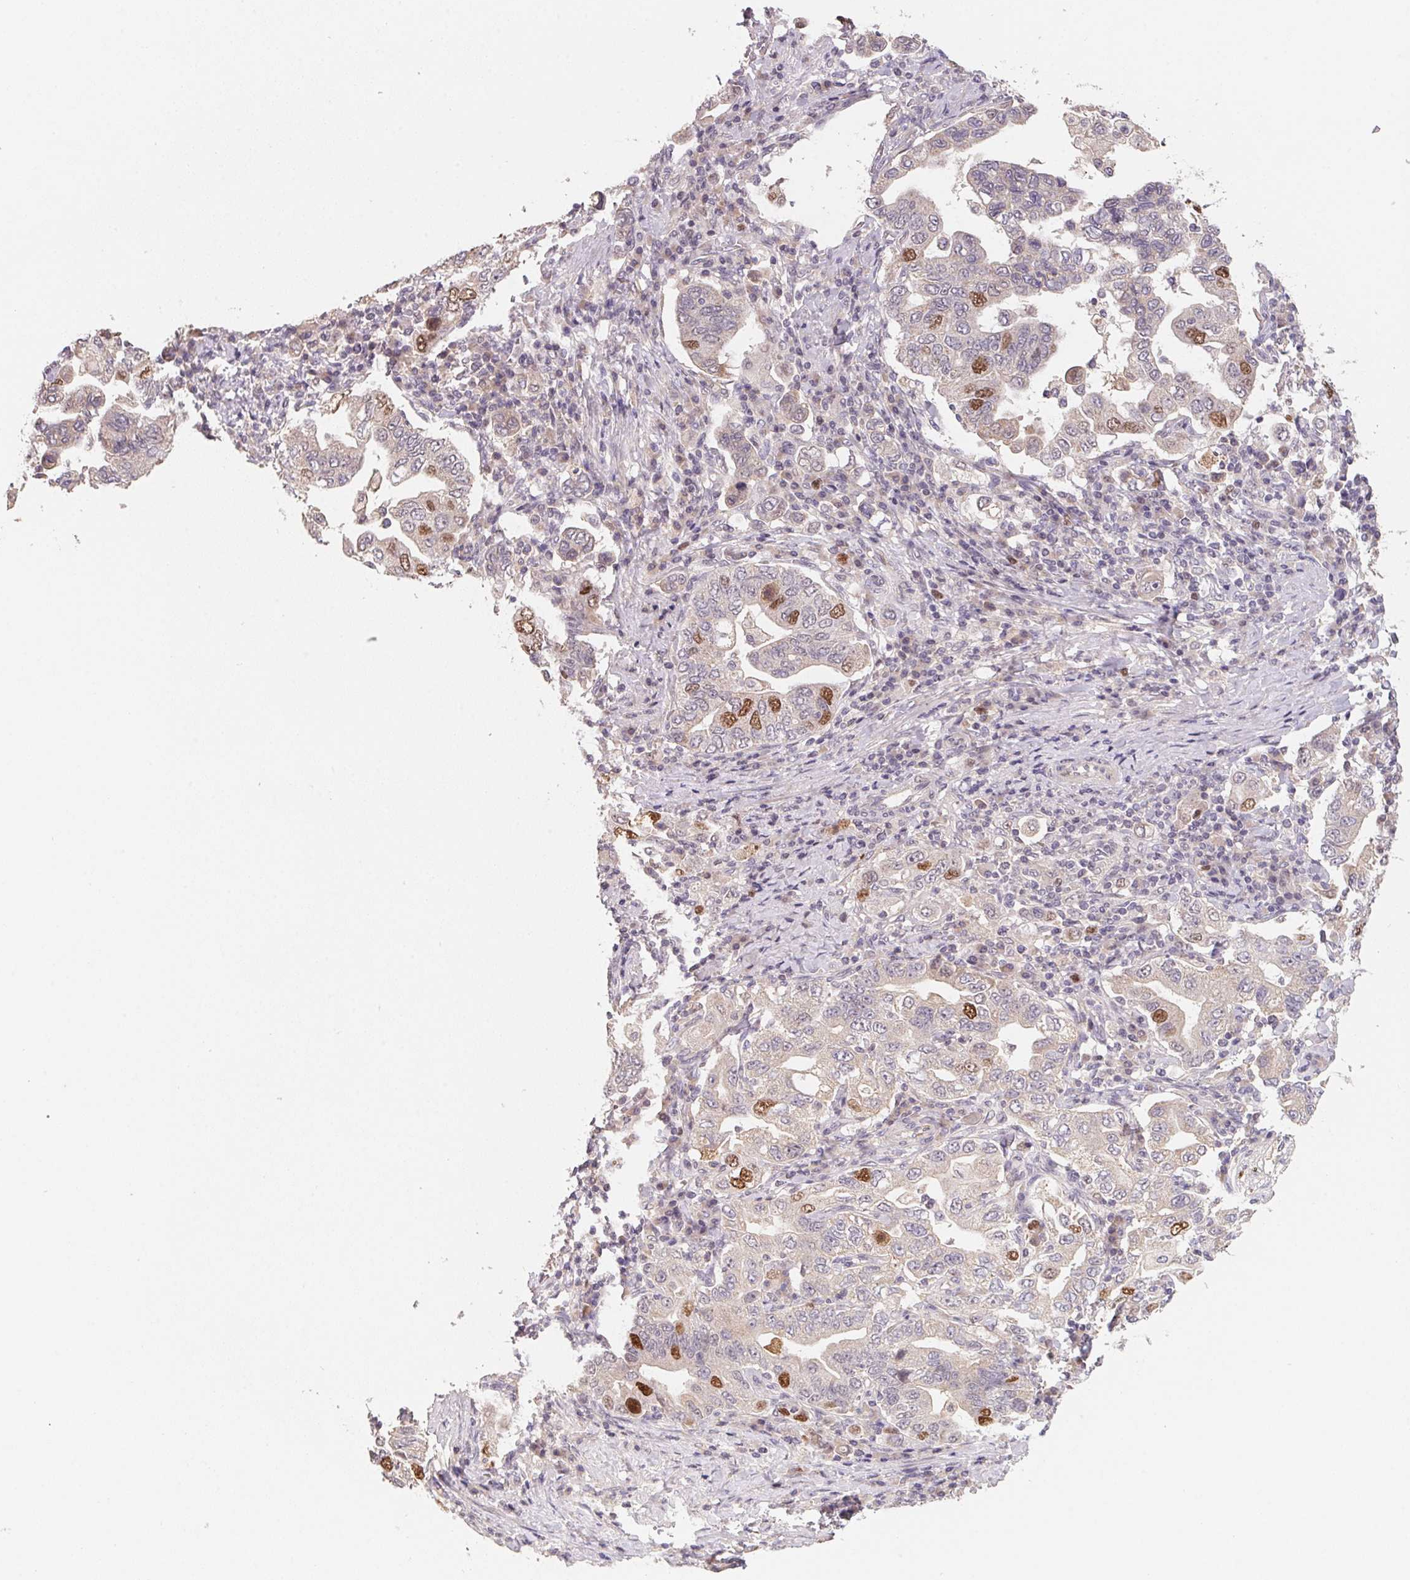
{"staining": {"intensity": "strong", "quantity": "<25%", "location": "nuclear"}, "tissue": "stomach cancer", "cell_type": "Tumor cells", "image_type": "cancer", "snomed": [{"axis": "morphology", "description": "Adenocarcinoma, NOS"}, {"axis": "topography", "description": "Stomach, upper"}, {"axis": "topography", "description": "Stomach"}], "caption": "Stomach cancer was stained to show a protein in brown. There is medium levels of strong nuclear positivity in about <25% of tumor cells. (DAB = brown stain, brightfield microscopy at high magnification).", "gene": "KIFC1", "patient": {"sex": "male", "age": 62}}